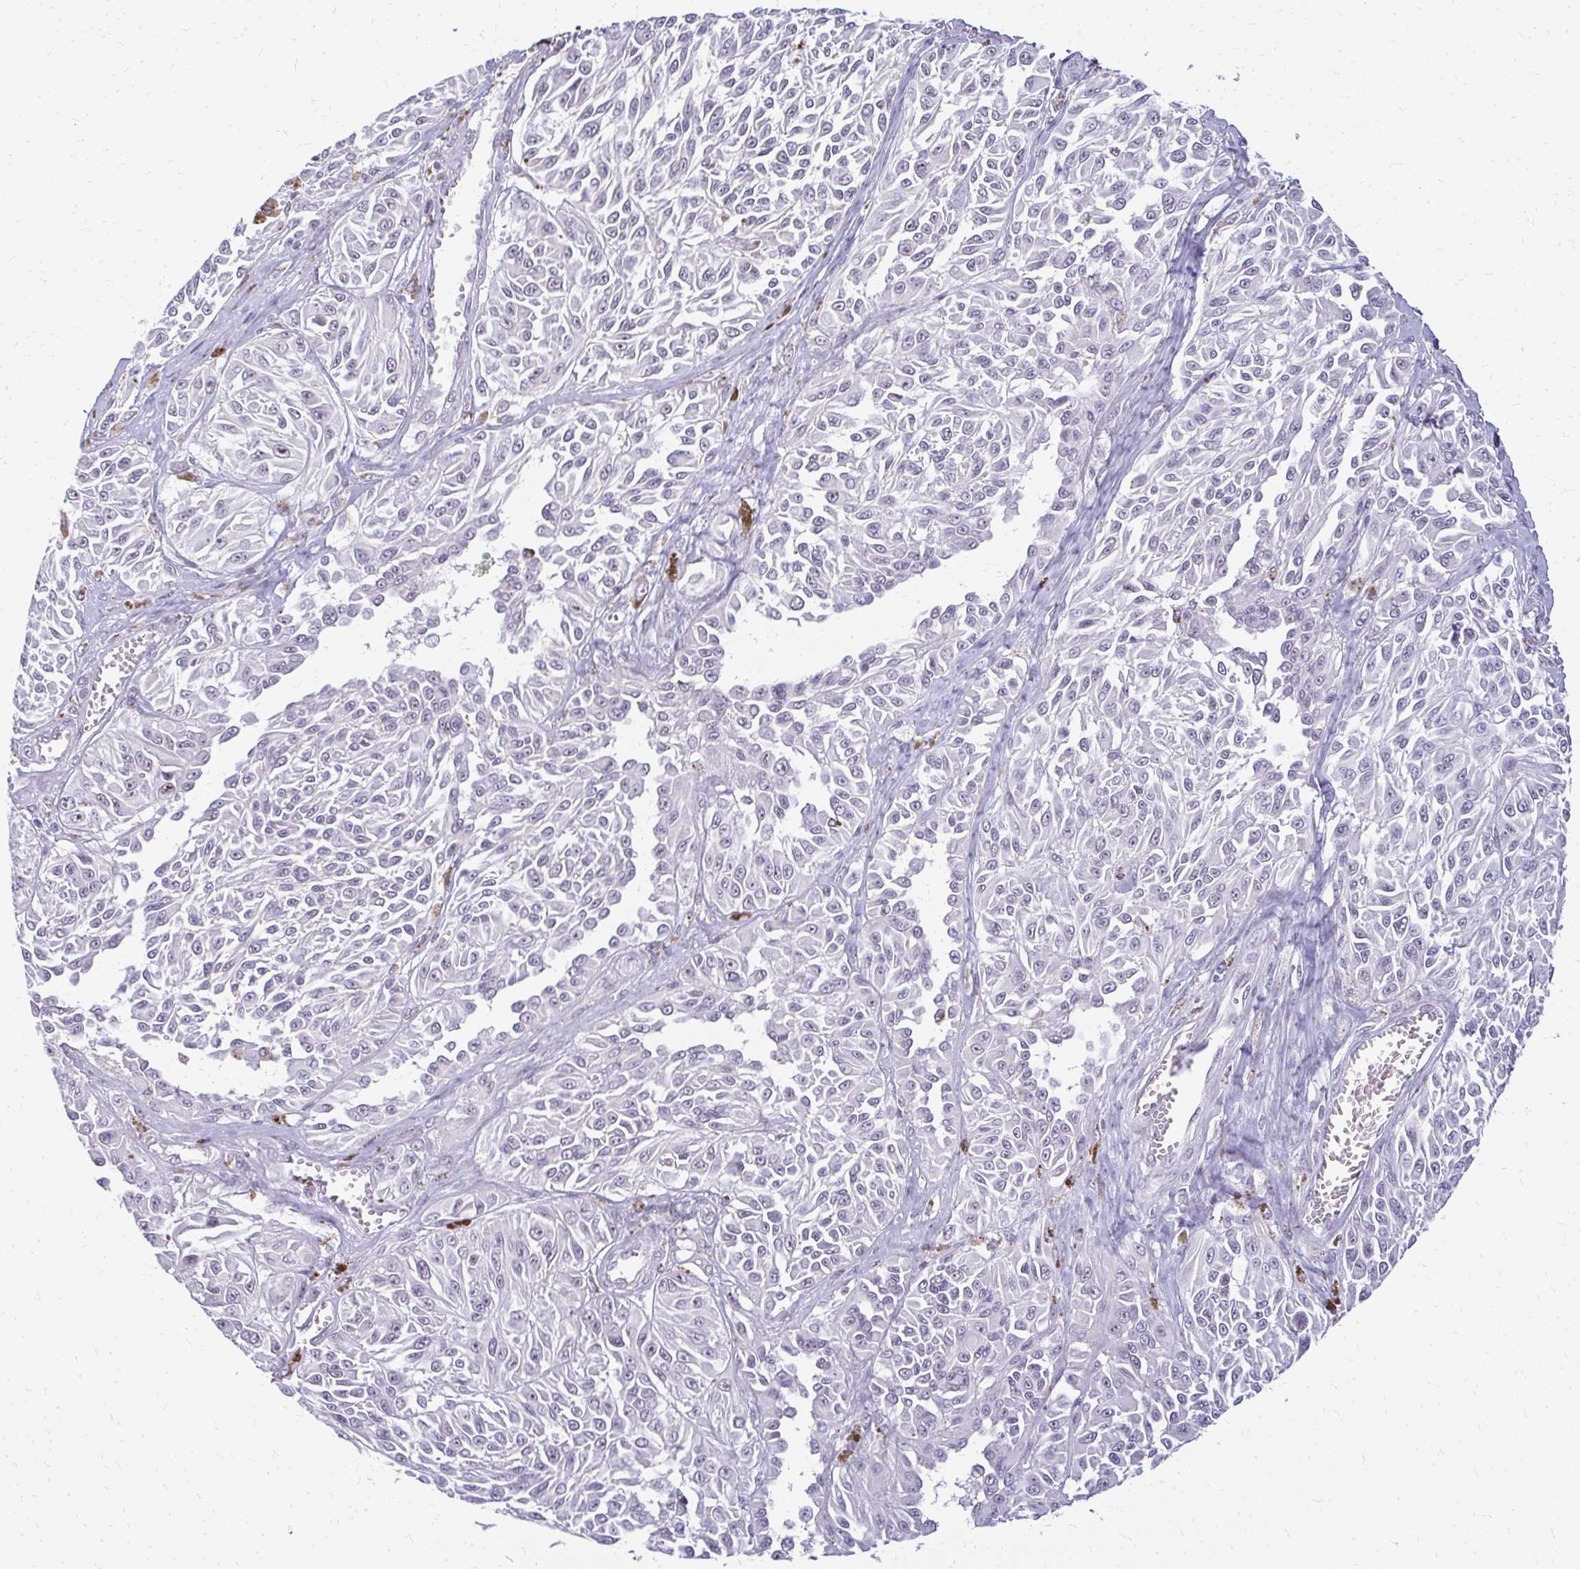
{"staining": {"intensity": "negative", "quantity": "none", "location": "none"}, "tissue": "melanoma", "cell_type": "Tumor cells", "image_type": "cancer", "snomed": [{"axis": "morphology", "description": "Malignant melanoma, NOS"}, {"axis": "topography", "description": "Skin"}], "caption": "Melanoma stained for a protein using IHC shows no staining tumor cells.", "gene": "TEX33", "patient": {"sex": "male", "age": 94}}